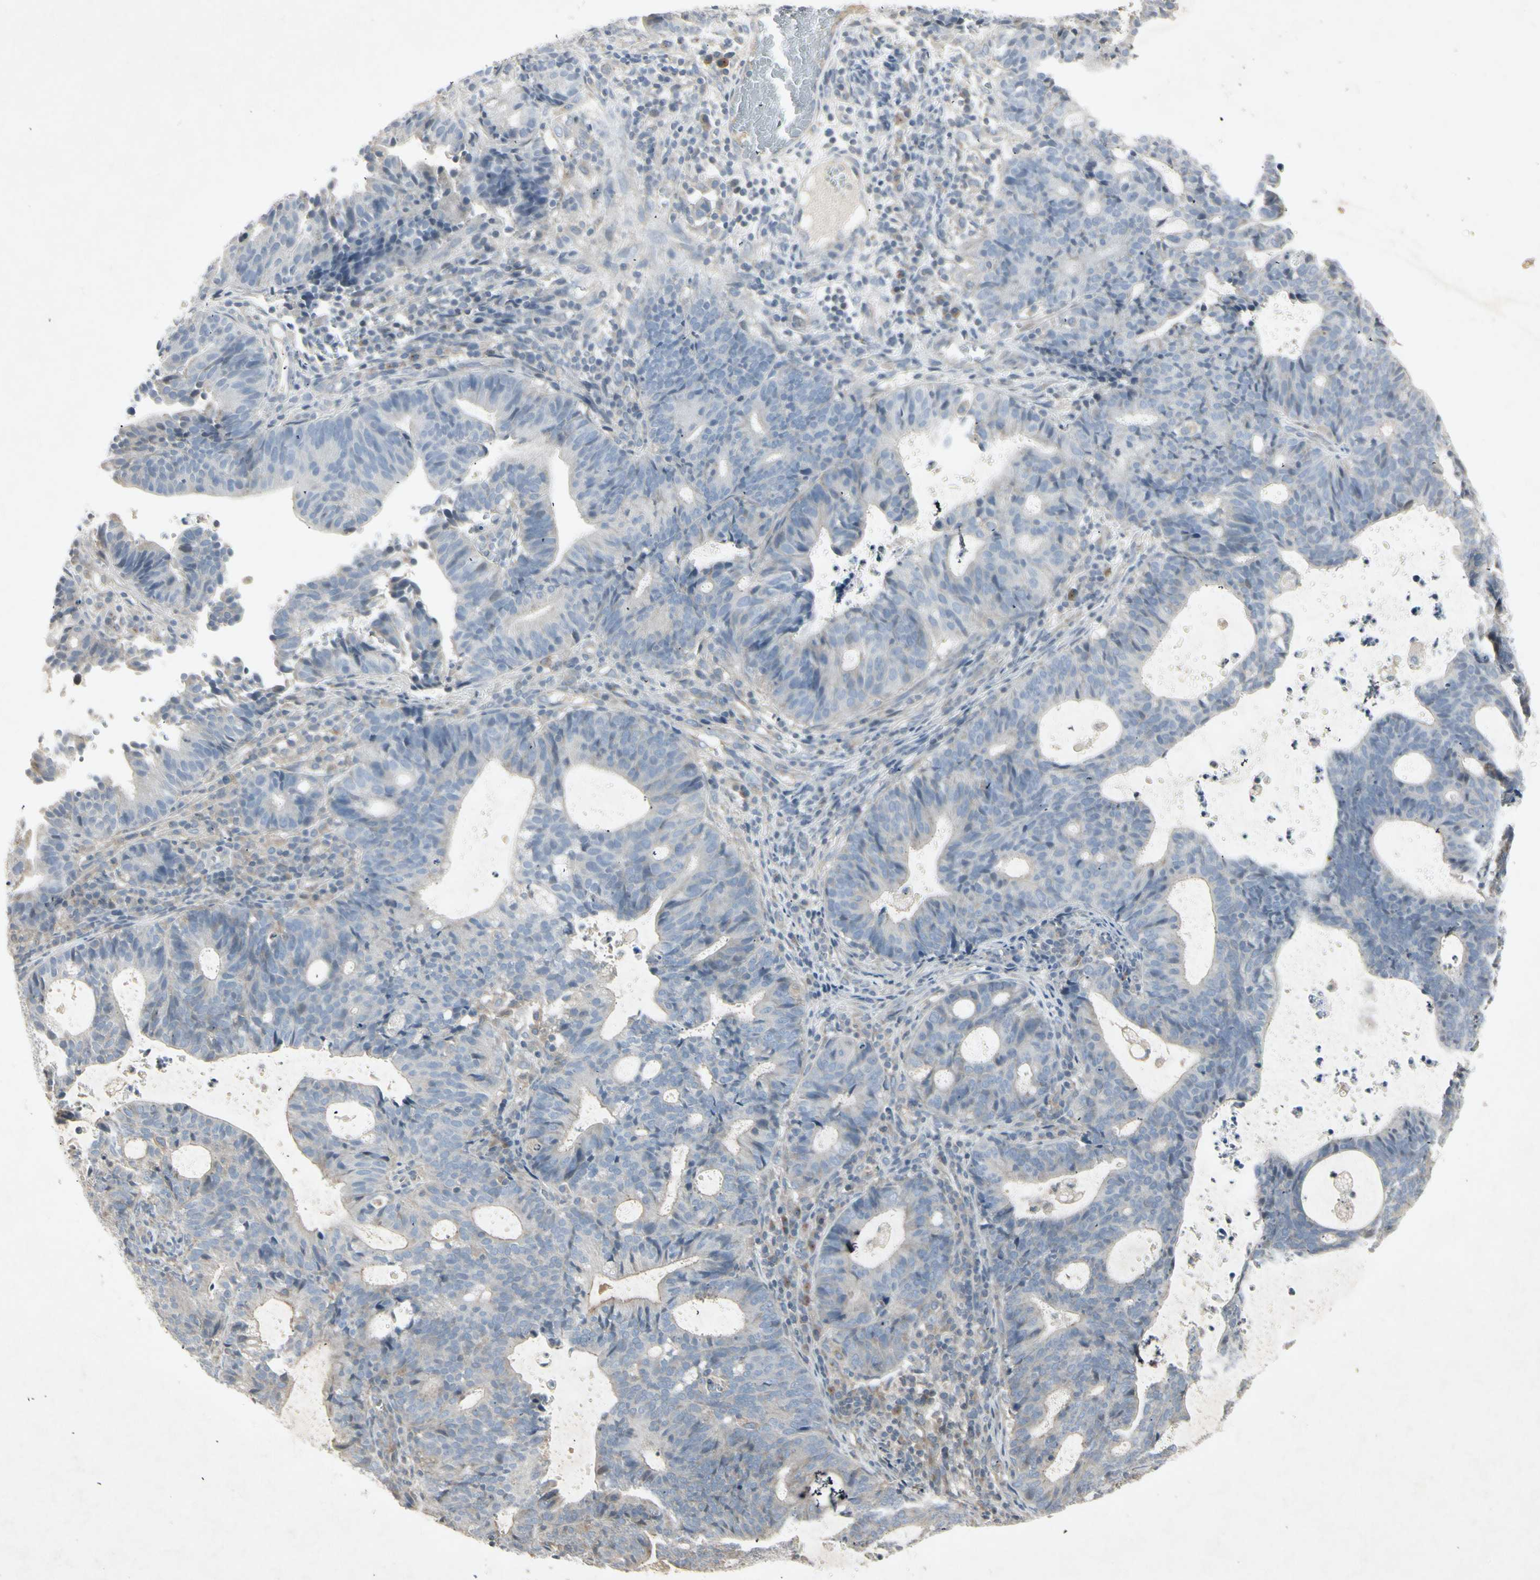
{"staining": {"intensity": "negative", "quantity": "none", "location": "none"}, "tissue": "endometrial cancer", "cell_type": "Tumor cells", "image_type": "cancer", "snomed": [{"axis": "morphology", "description": "Adenocarcinoma, NOS"}, {"axis": "topography", "description": "Uterus"}], "caption": "Adenocarcinoma (endometrial) was stained to show a protein in brown. There is no significant staining in tumor cells.", "gene": "TEK", "patient": {"sex": "female", "age": 83}}